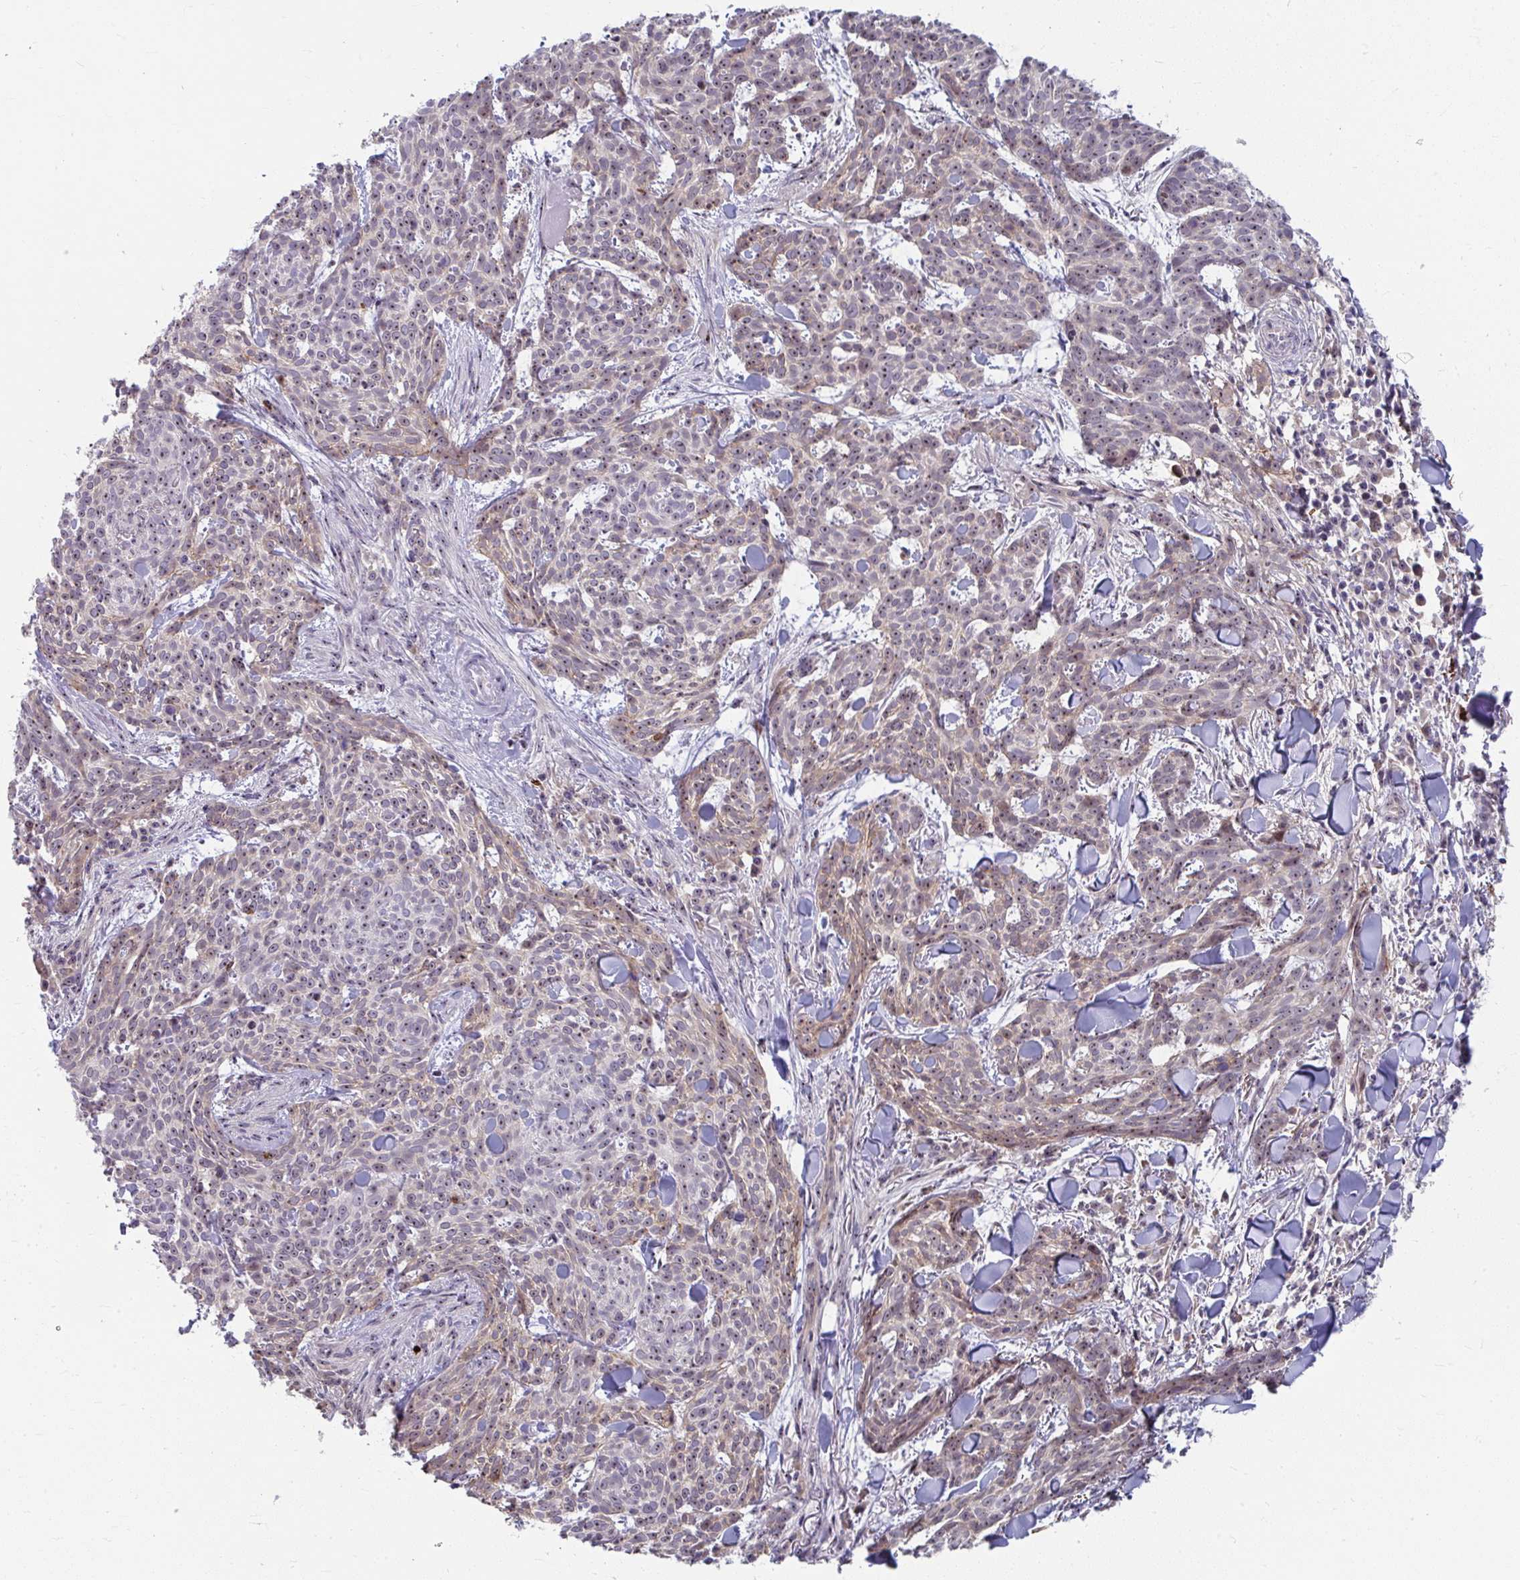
{"staining": {"intensity": "weak", "quantity": "25%-75%", "location": "nuclear"}, "tissue": "skin cancer", "cell_type": "Tumor cells", "image_type": "cancer", "snomed": [{"axis": "morphology", "description": "Basal cell carcinoma"}, {"axis": "topography", "description": "Skin"}], "caption": "This micrograph shows IHC staining of basal cell carcinoma (skin), with low weak nuclear staining in about 25%-75% of tumor cells.", "gene": "MUS81", "patient": {"sex": "female", "age": 93}}